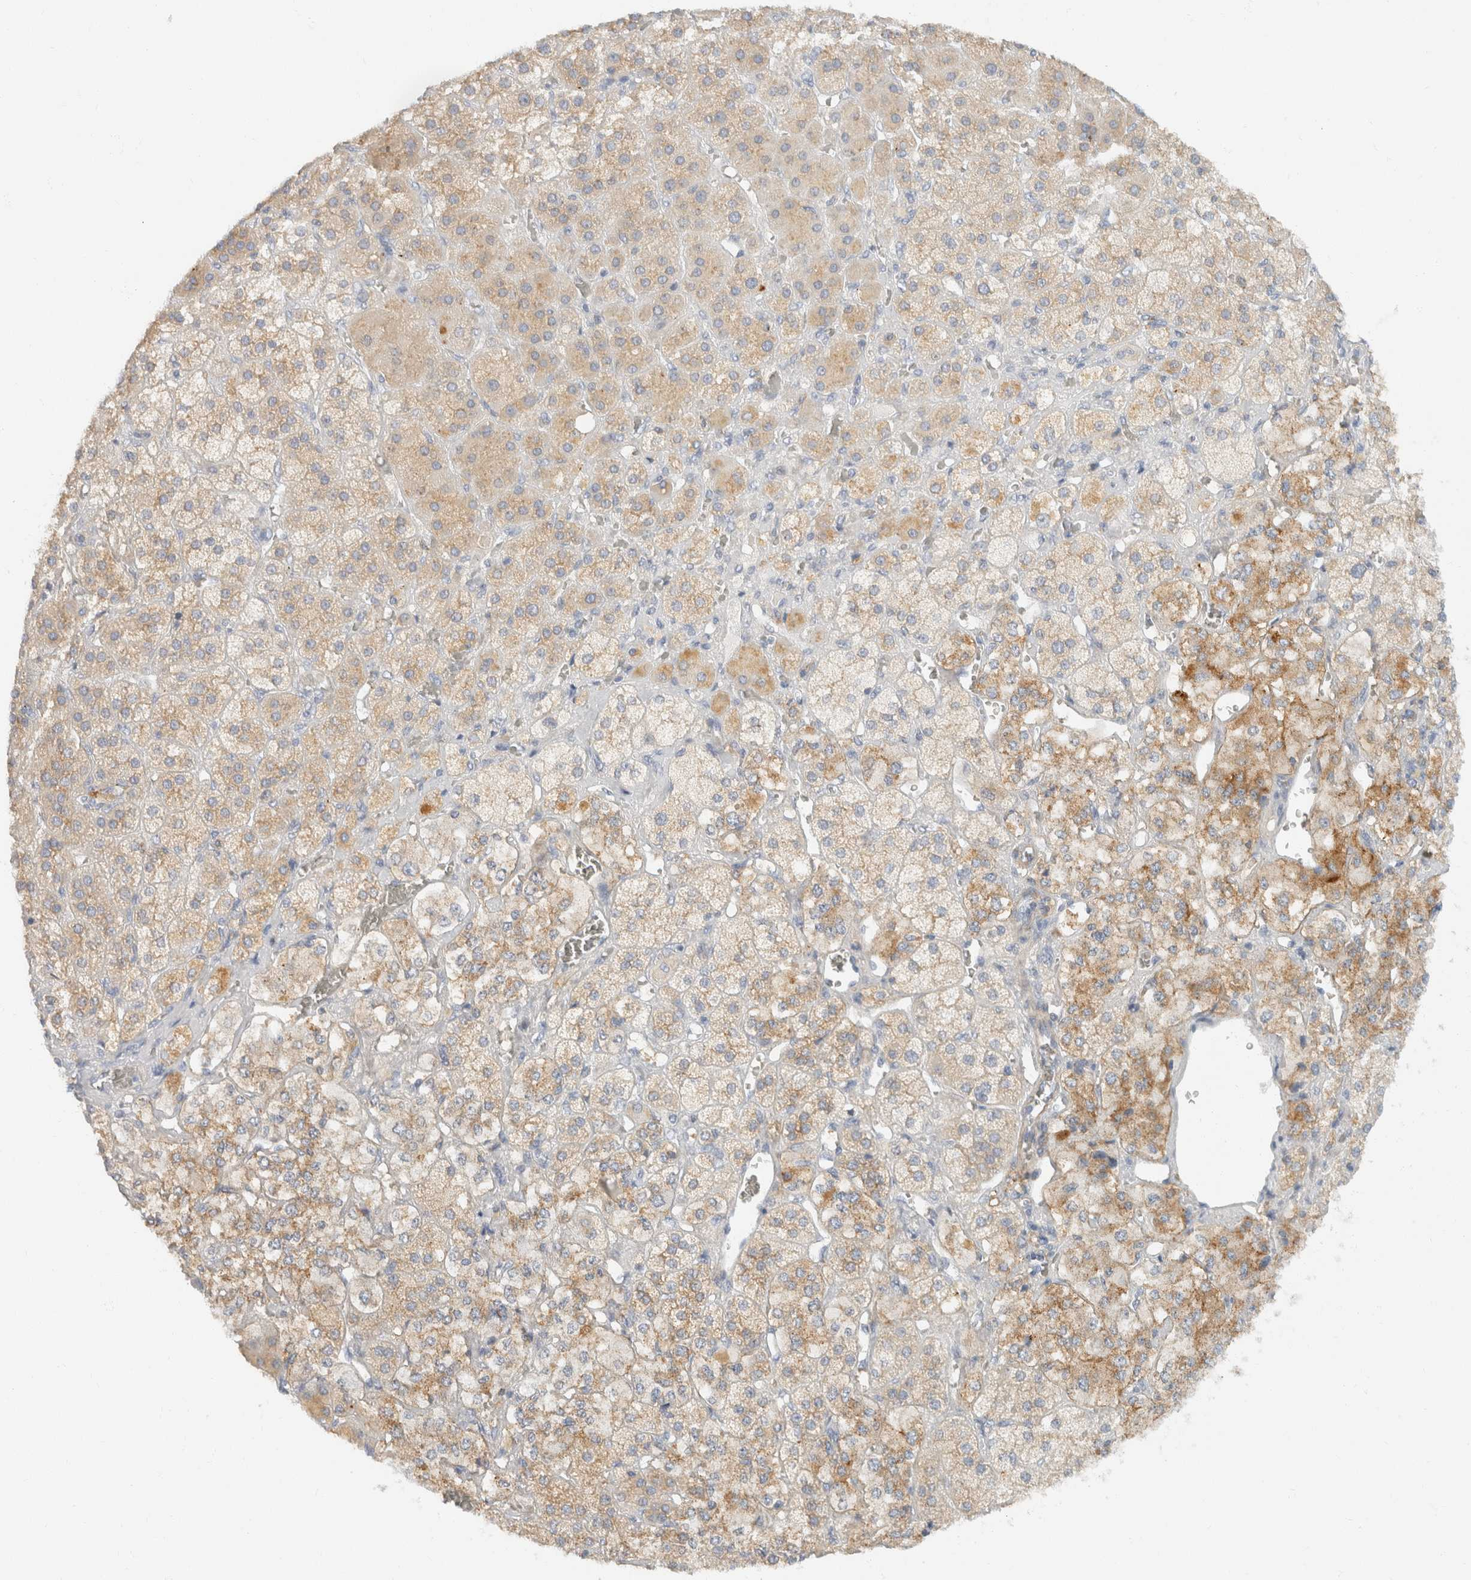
{"staining": {"intensity": "moderate", "quantity": "<25%", "location": "cytoplasmic/membranous"}, "tissue": "adrenal gland", "cell_type": "Glandular cells", "image_type": "normal", "snomed": [{"axis": "morphology", "description": "Normal tissue, NOS"}, {"axis": "topography", "description": "Adrenal gland"}], "caption": "A high-resolution histopathology image shows immunohistochemistry (IHC) staining of normal adrenal gland, which exhibits moderate cytoplasmic/membranous expression in about <25% of glandular cells. The protein is shown in brown color, while the nuclei are stained blue.", "gene": "SH3GLB2", "patient": {"sex": "male", "age": 57}}